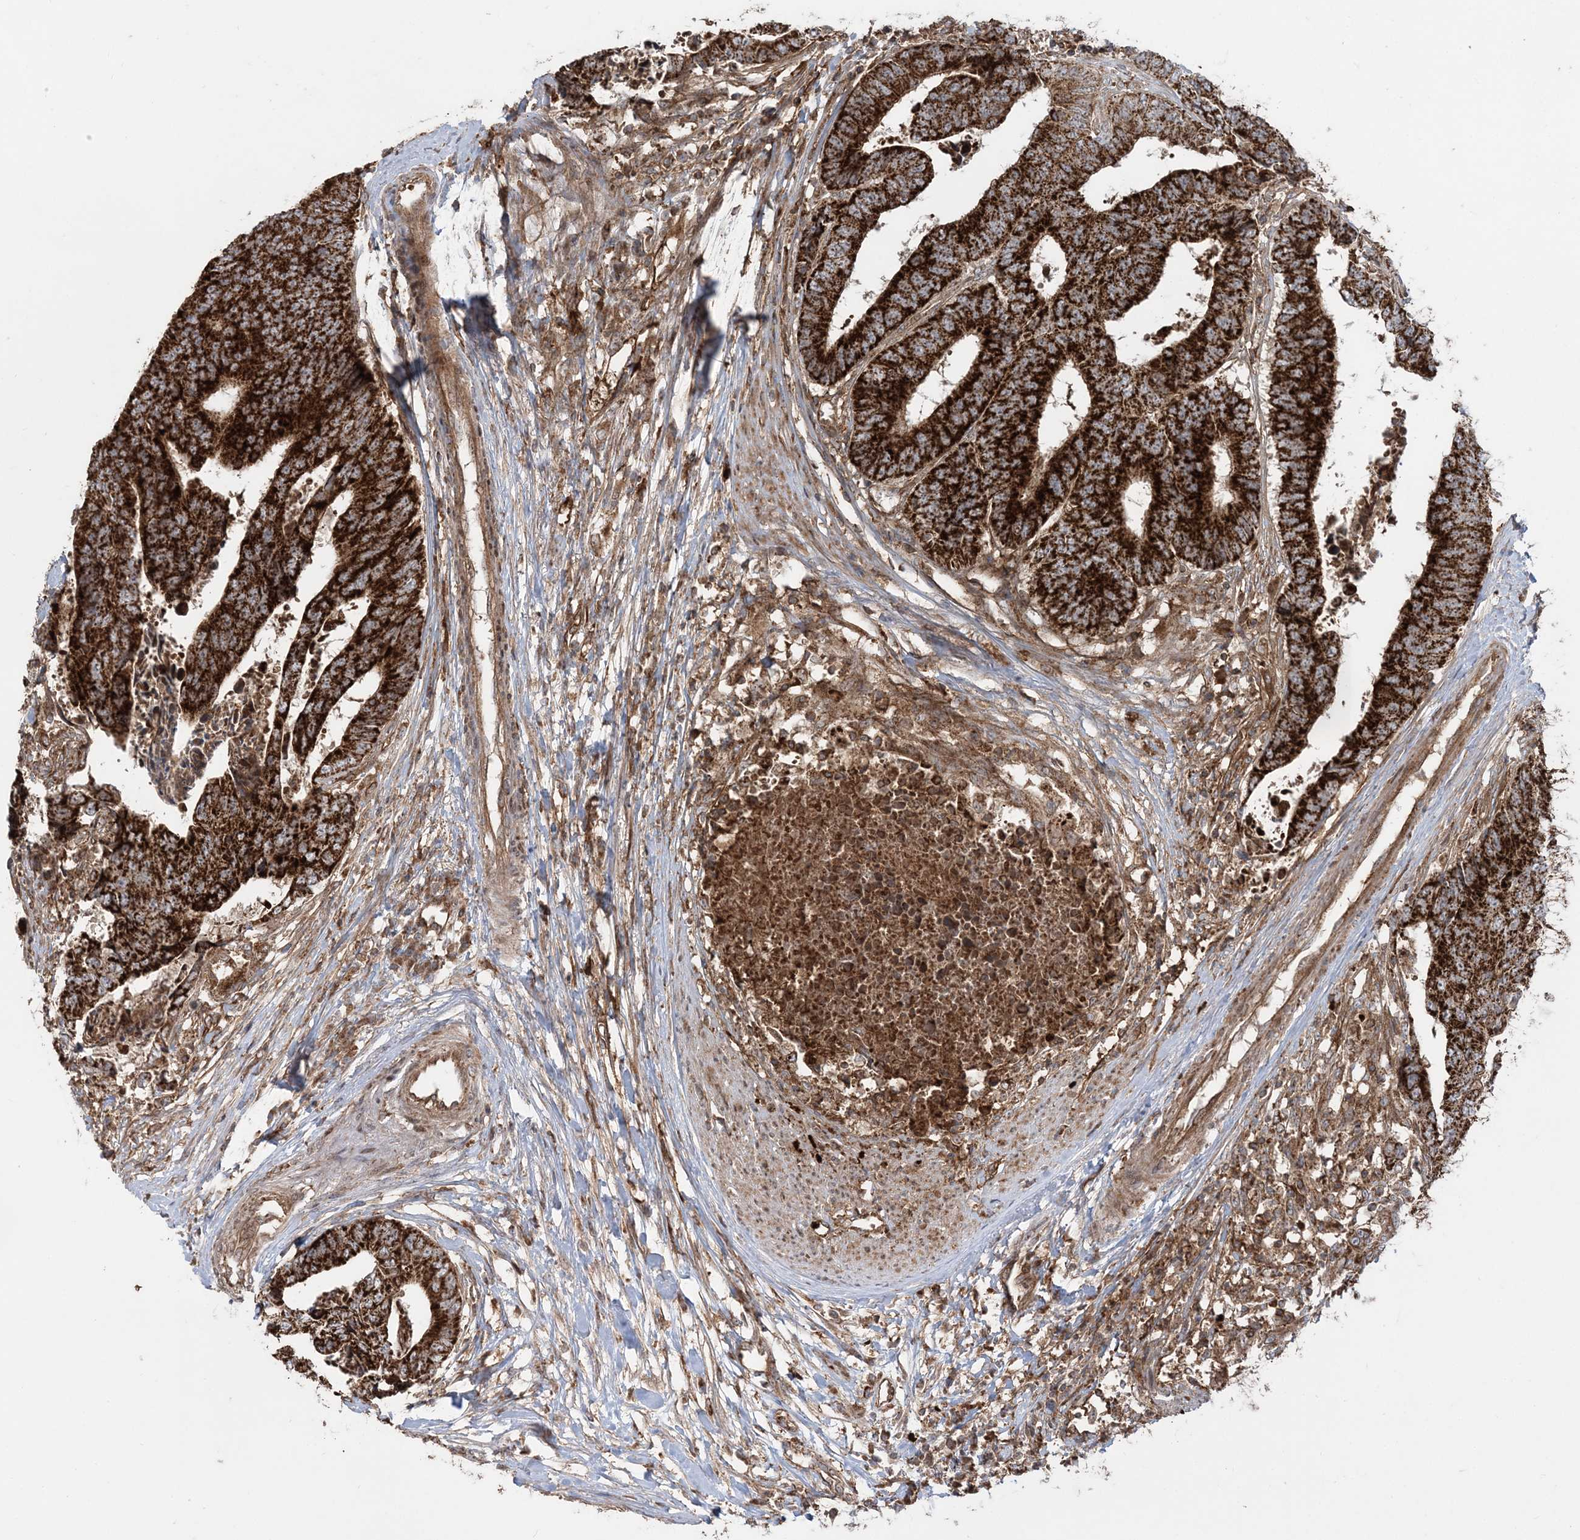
{"staining": {"intensity": "strong", "quantity": ">75%", "location": "cytoplasmic/membranous"}, "tissue": "colorectal cancer", "cell_type": "Tumor cells", "image_type": "cancer", "snomed": [{"axis": "morphology", "description": "Adenocarcinoma, NOS"}, {"axis": "topography", "description": "Rectum"}], "caption": "Protein expression analysis of human colorectal cancer reveals strong cytoplasmic/membranous staining in approximately >75% of tumor cells.", "gene": "LRPPRC", "patient": {"sex": "male", "age": 84}}